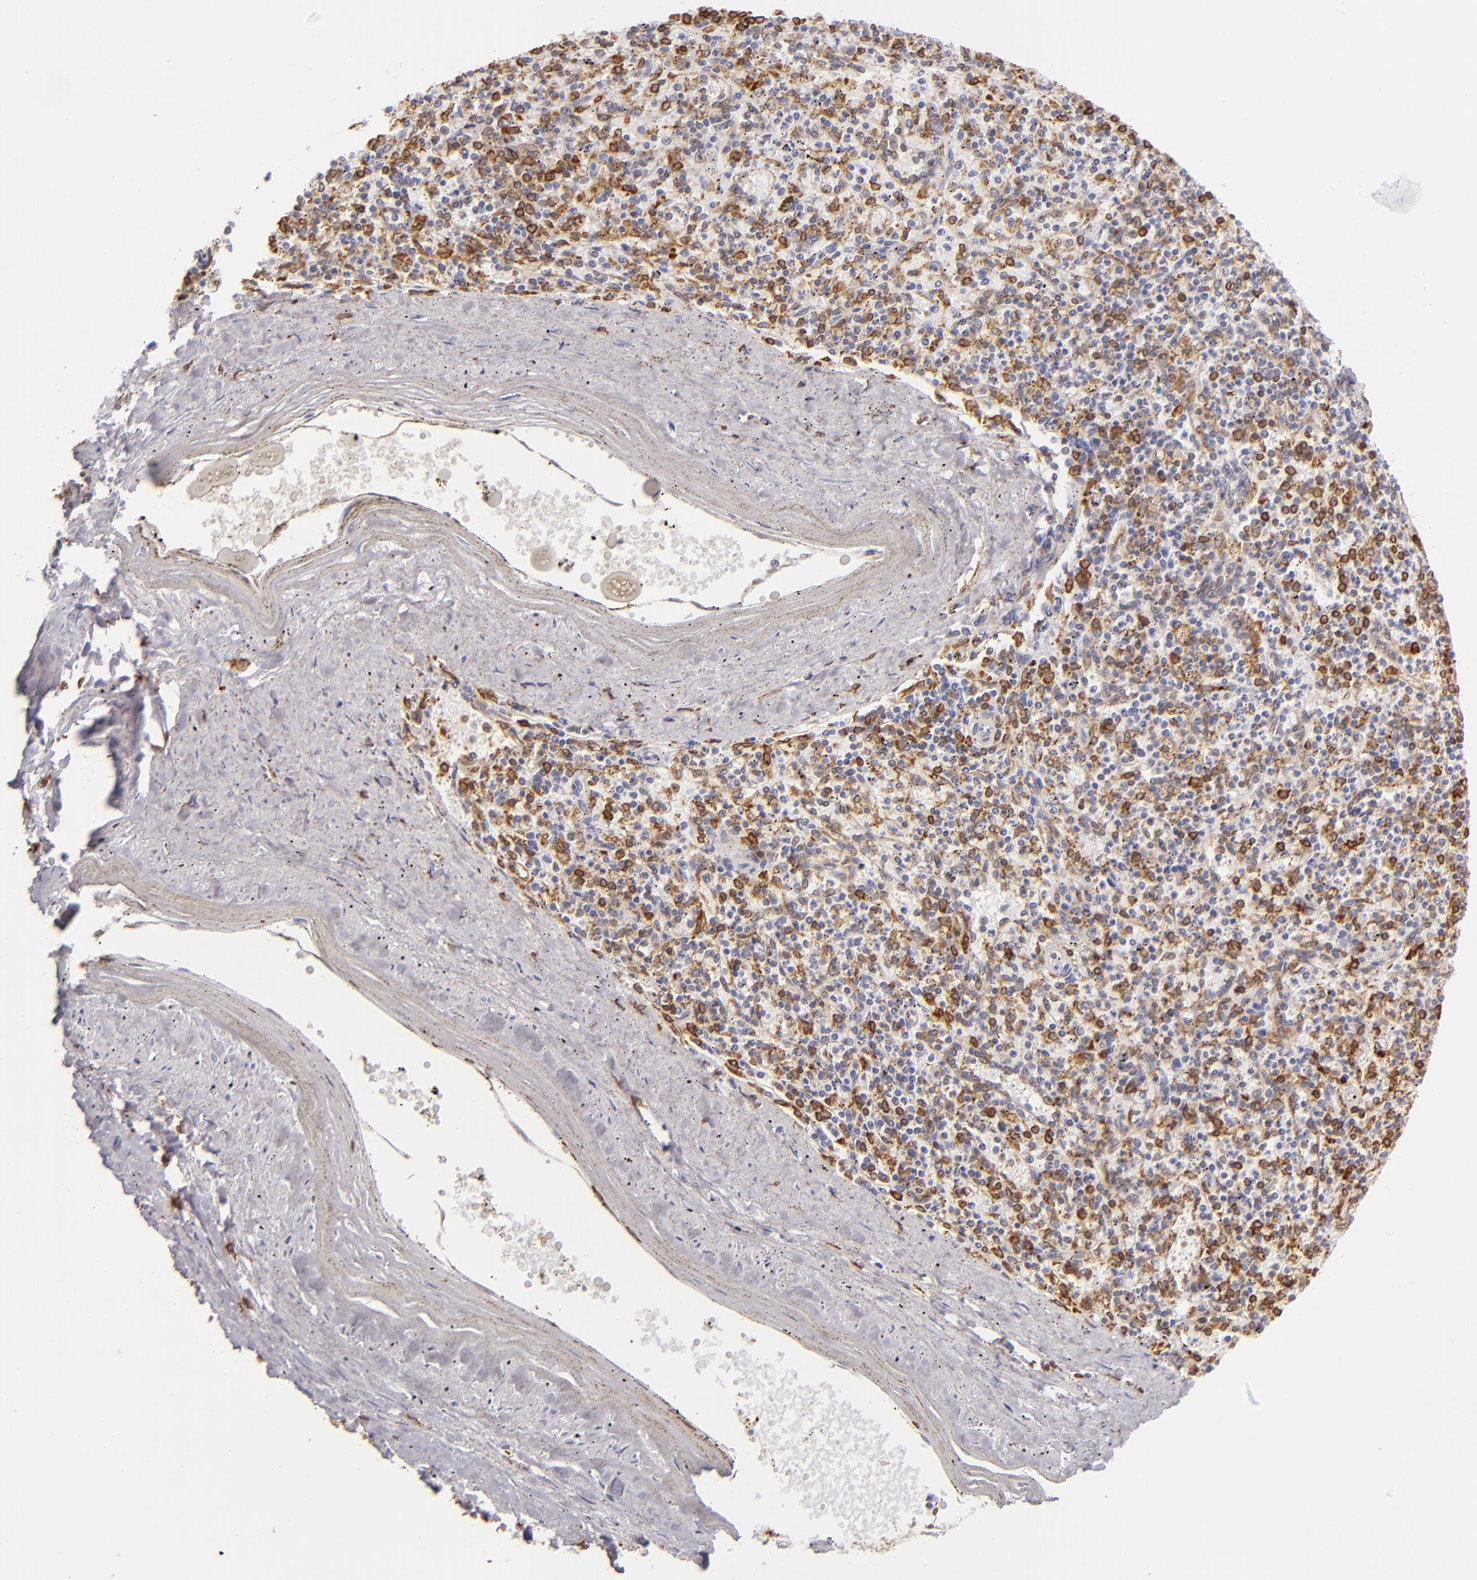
{"staining": {"intensity": "moderate", "quantity": "25%-75%", "location": "cytoplasmic/membranous"}, "tissue": "spleen", "cell_type": "Cells in red pulp", "image_type": "normal", "snomed": [{"axis": "morphology", "description": "Normal tissue, NOS"}, {"axis": "topography", "description": "Spleen"}], "caption": "Immunohistochemical staining of benign human spleen exhibits moderate cytoplasmic/membranous protein expression in about 25%-75% of cells in red pulp.", "gene": "CD74", "patient": {"sex": "male", "age": 72}}